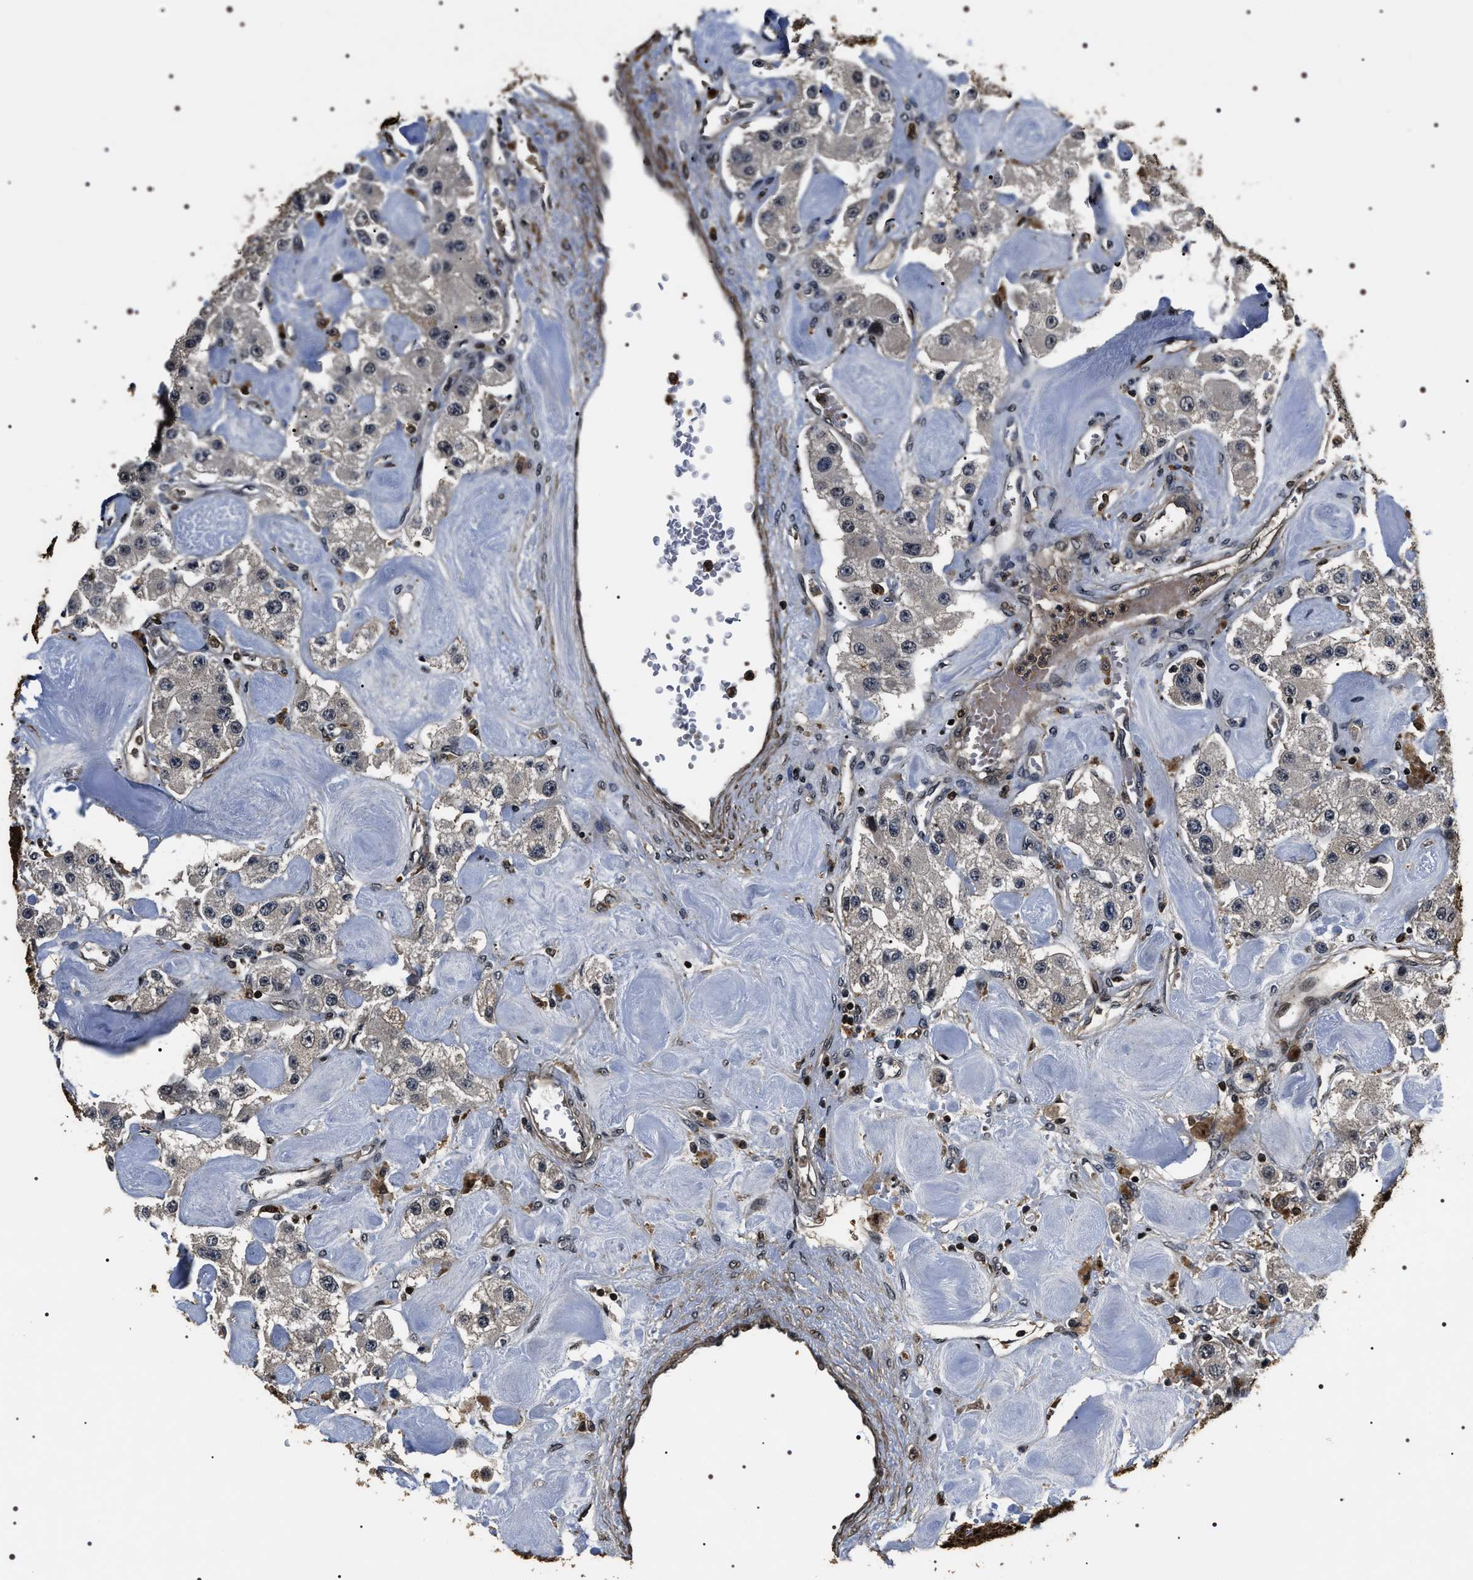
{"staining": {"intensity": "negative", "quantity": "none", "location": "none"}, "tissue": "carcinoid", "cell_type": "Tumor cells", "image_type": "cancer", "snomed": [{"axis": "morphology", "description": "Carcinoid, malignant, NOS"}, {"axis": "topography", "description": "Pancreas"}], "caption": "Immunohistochemistry image of neoplastic tissue: carcinoid stained with DAB exhibits no significant protein positivity in tumor cells.", "gene": "ARHGAP22", "patient": {"sex": "male", "age": 41}}